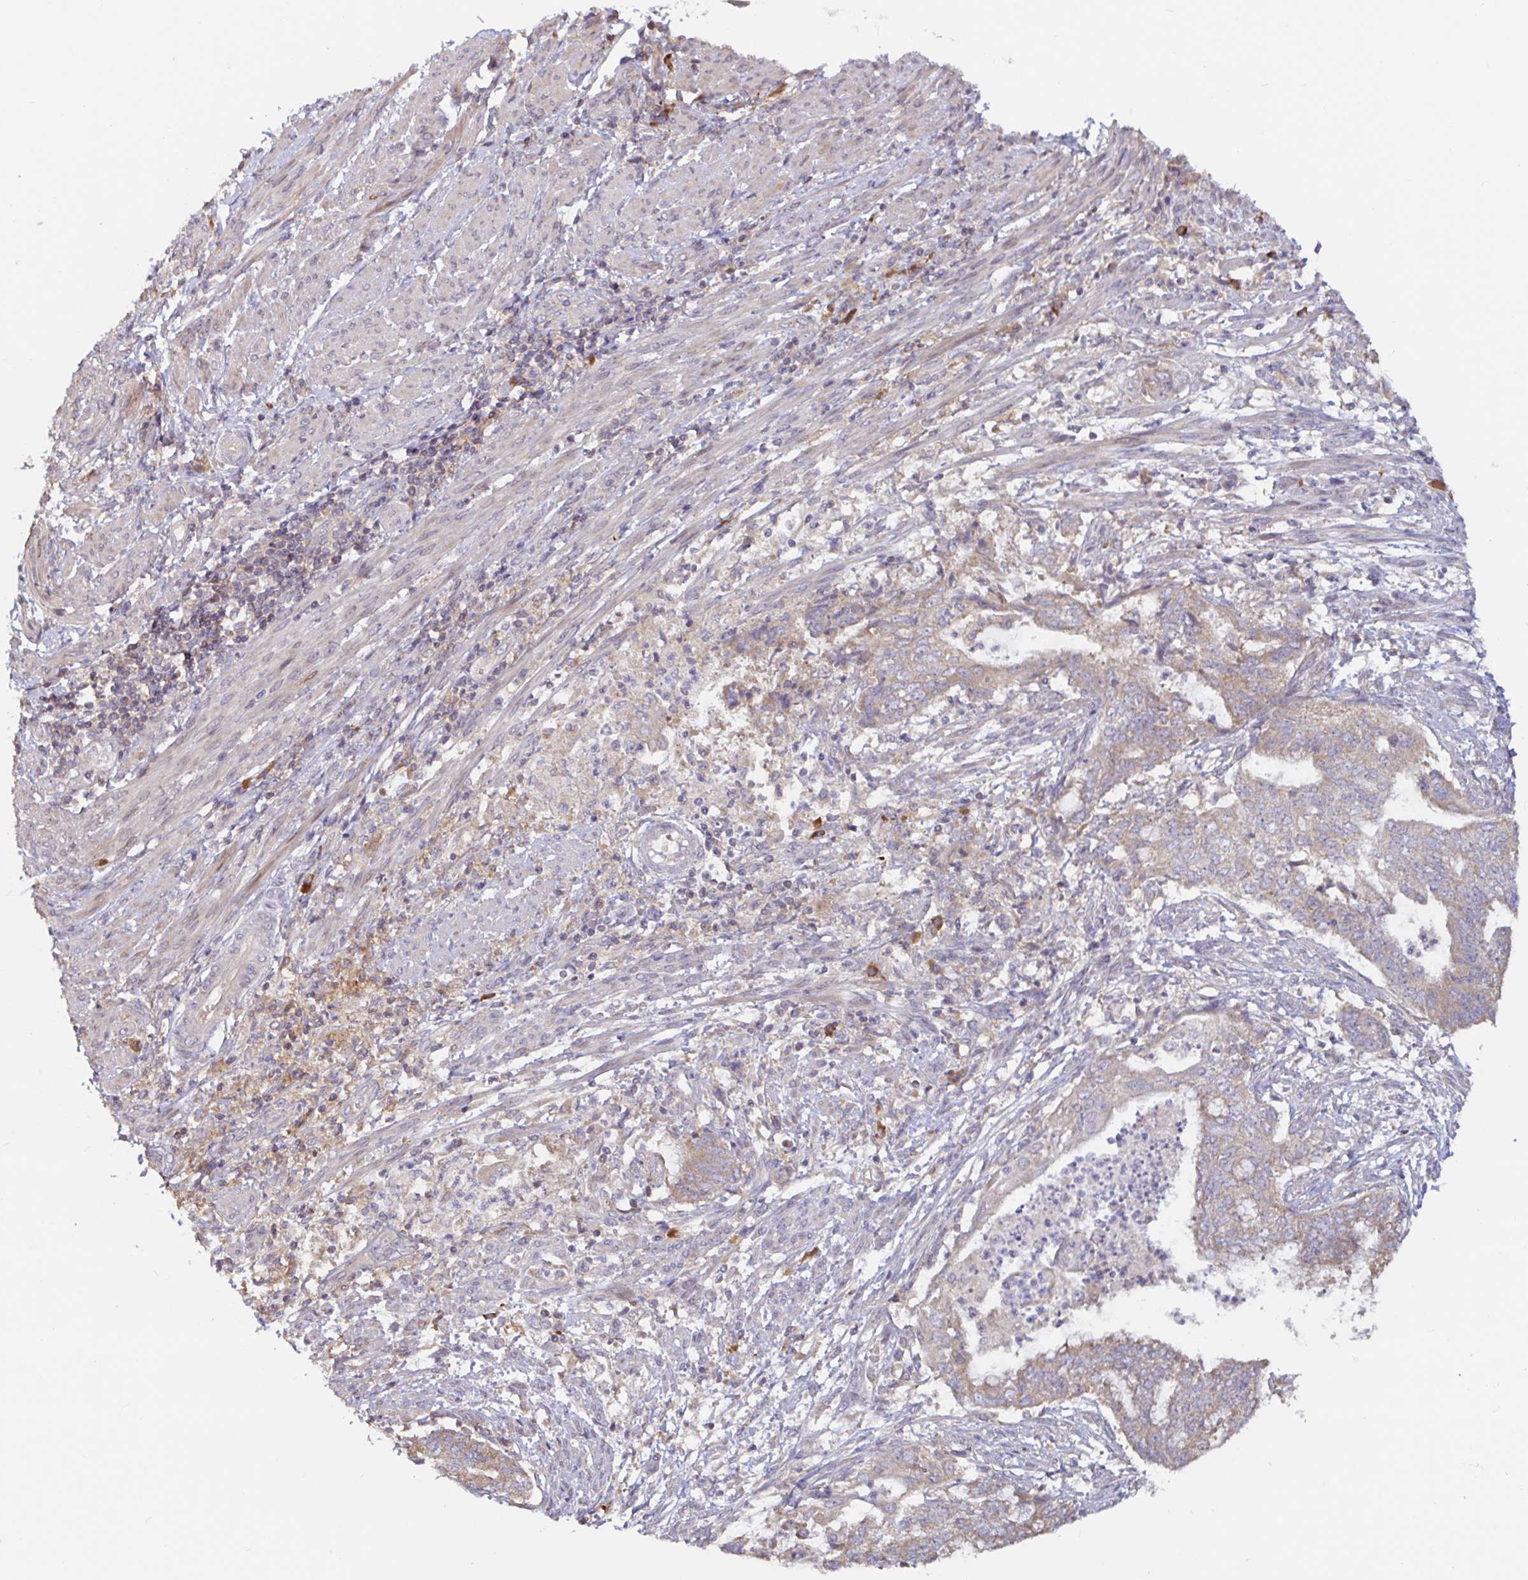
{"staining": {"intensity": "moderate", "quantity": "25%-75%", "location": "cytoplasmic/membranous"}, "tissue": "endometrial cancer", "cell_type": "Tumor cells", "image_type": "cancer", "snomed": [{"axis": "morphology", "description": "Adenocarcinoma, NOS"}, {"axis": "topography", "description": "Endometrium"}], "caption": "Human endometrial cancer (adenocarcinoma) stained with a protein marker reveals moderate staining in tumor cells.", "gene": "LARP1", "patient": {"sex": "female", "age": 65}}